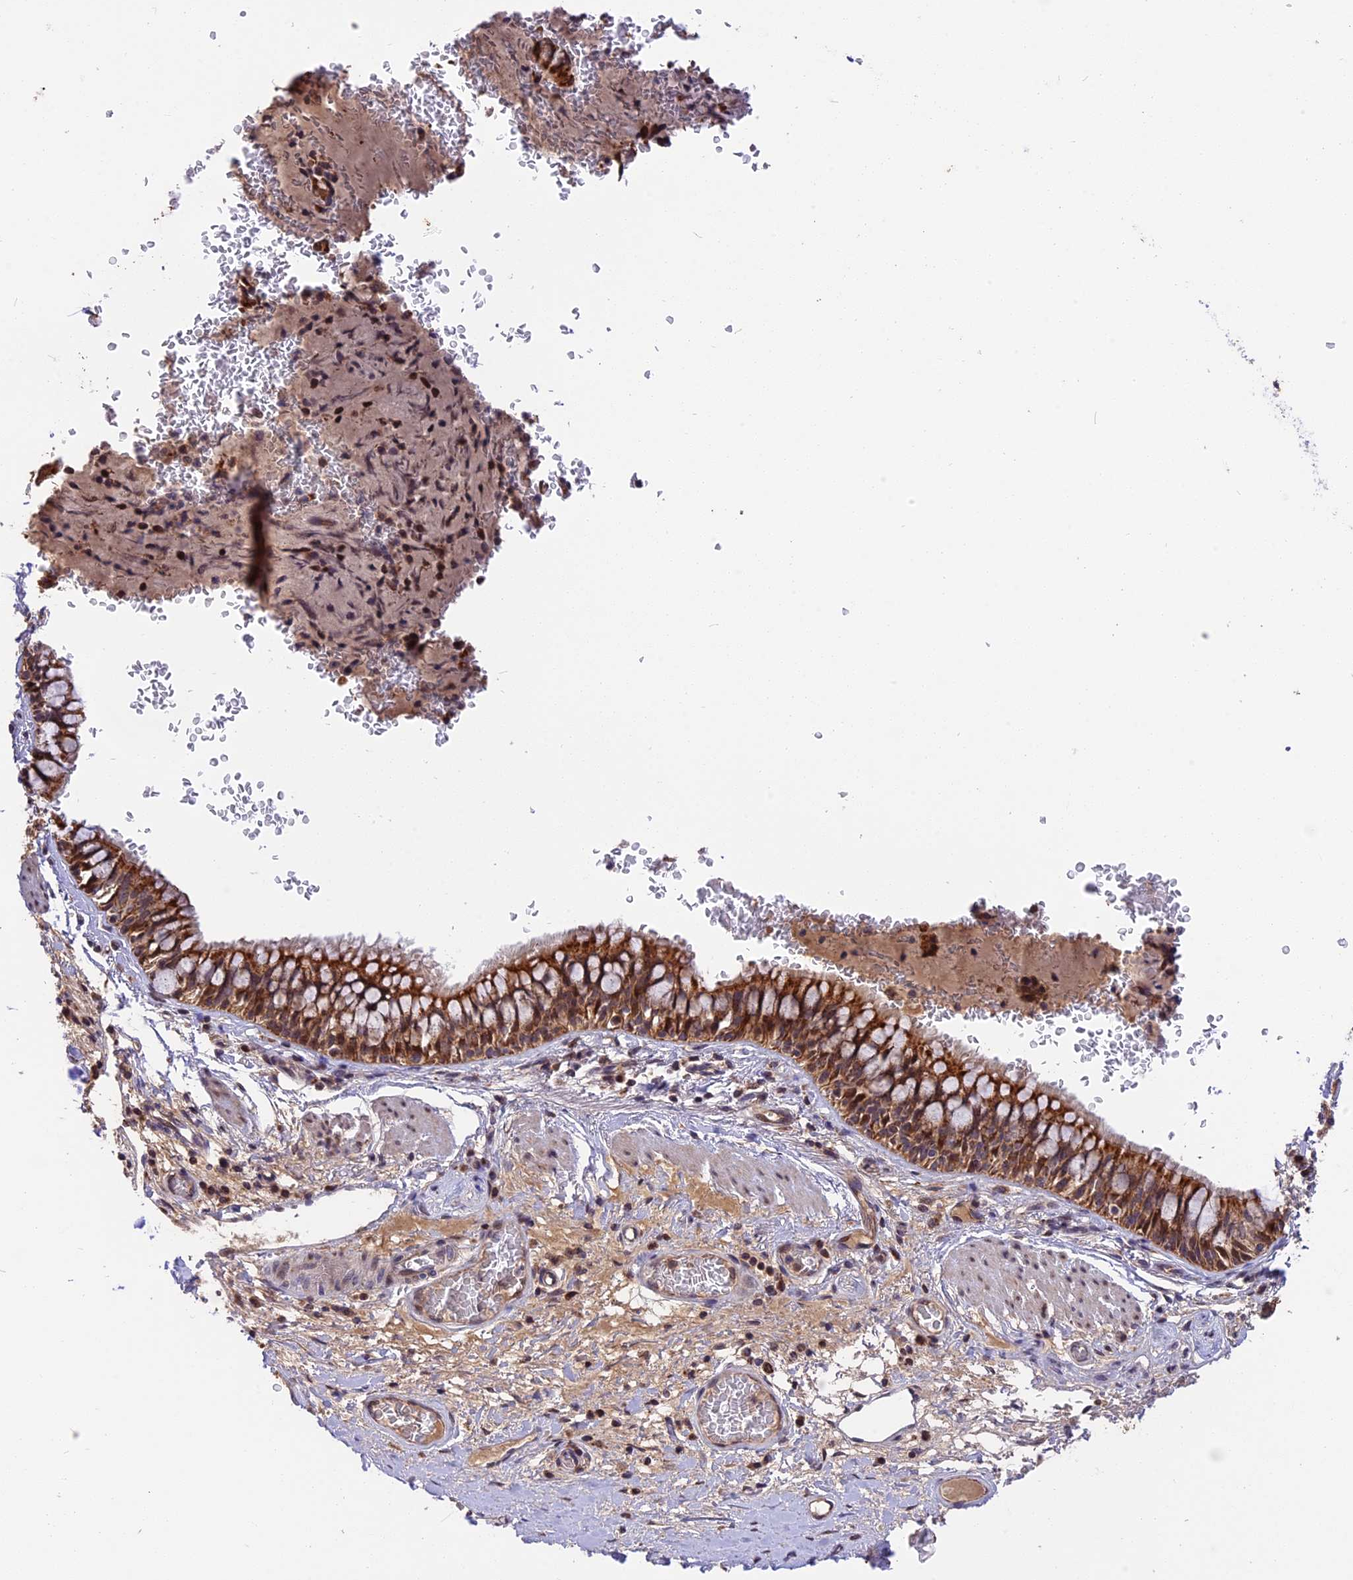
{"staining": {"intensity": "strong", "quantity": ">75%", "location": "cytoplasmic/membranous"}, "tissue": "bronchus", "cell_type": "Respiratory epithelial cells", "image_type": "normal", "snomed": [{"axis": "morphology", "description": "Normal tissue, NOS"}, {"axis": "topography", "description": "Cartilage tissue"}, {"axis": "topography", "description": "Bronchus"}], "caption": "Human bronchus stained with a brown dye displays strong cytoplasmic/membranous positive staining in about >75% of respiratory epithelial cells.", "gene": "RERGL", "patient": {"sex": "female", "age": 36}}